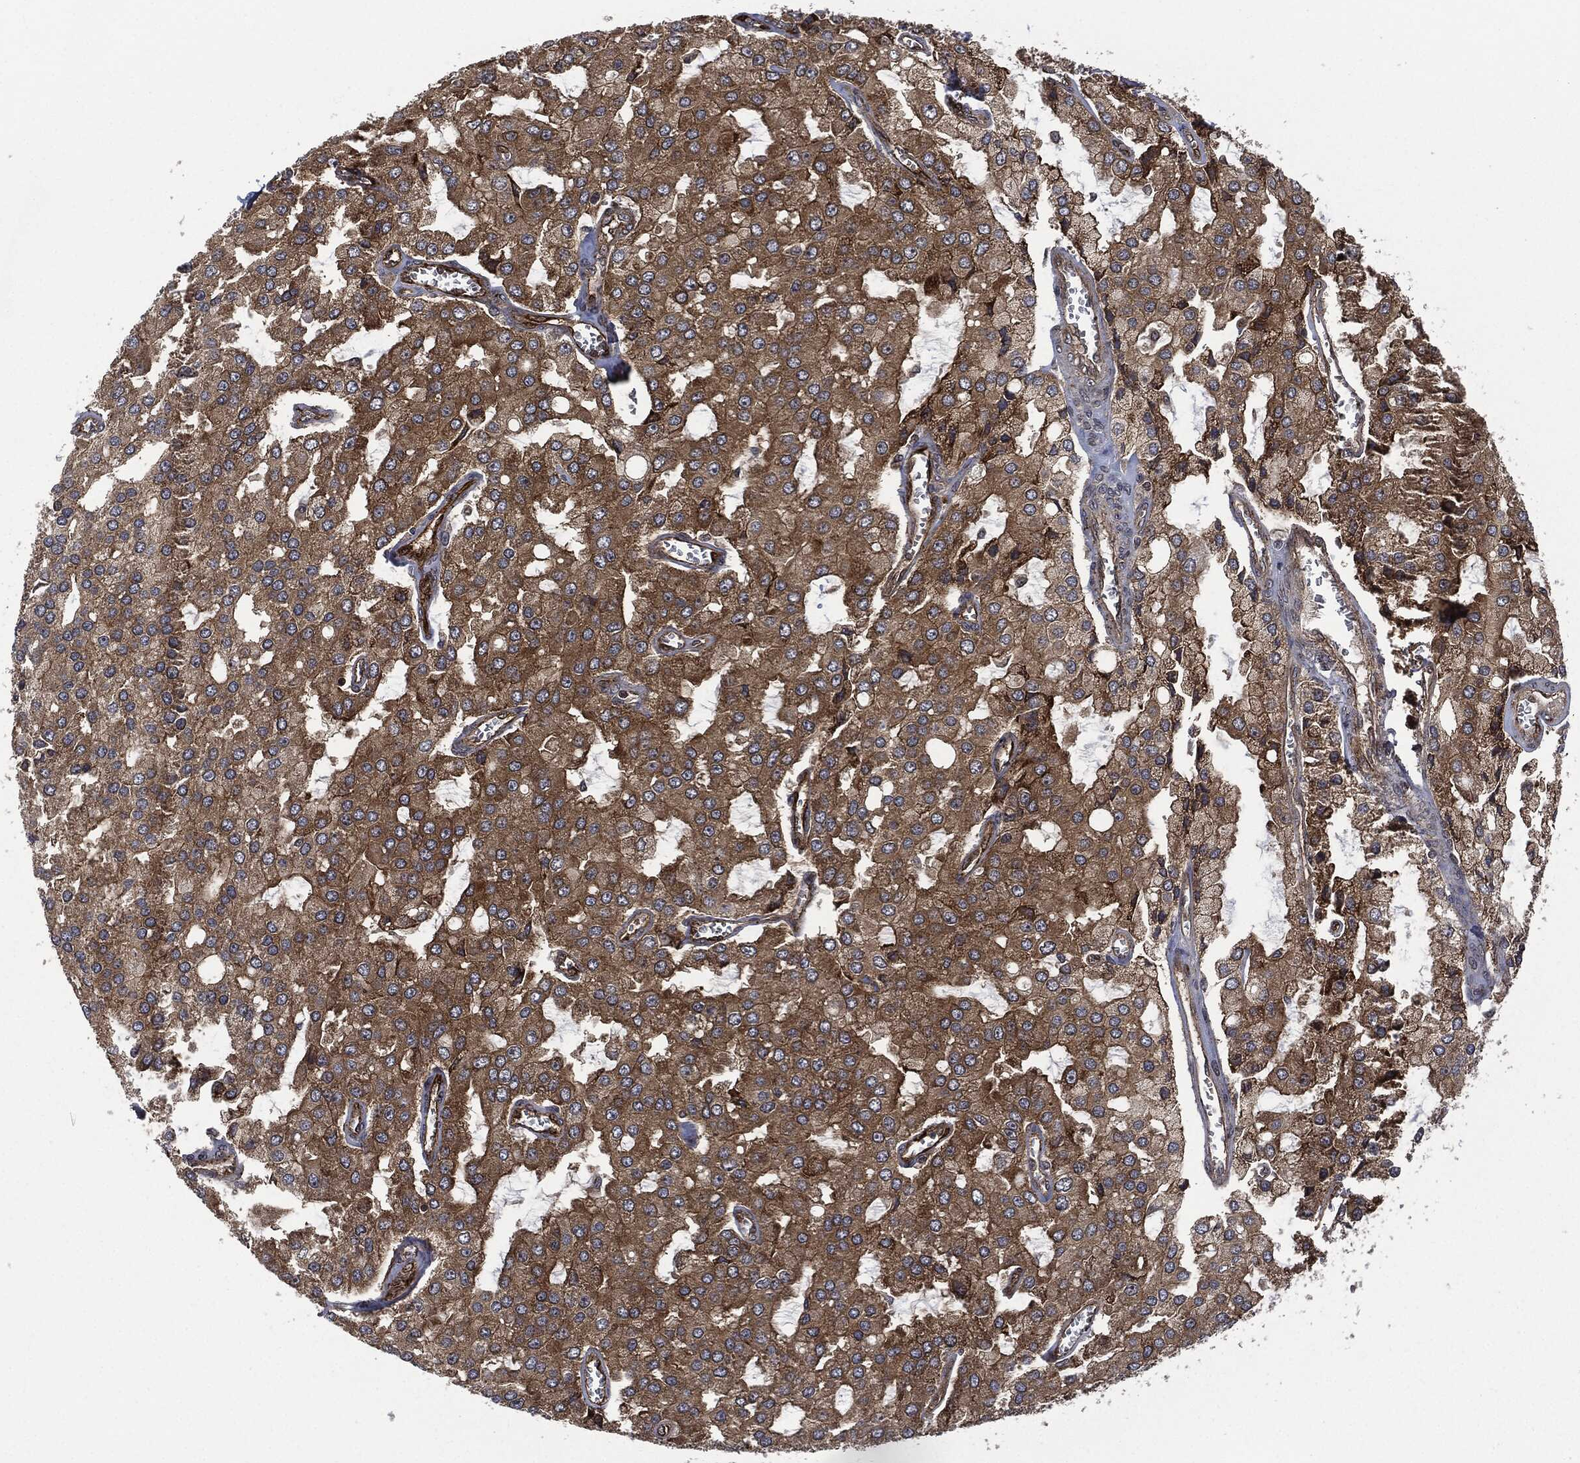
{"staining": {"intensity": "strong", "quantity": ">75%", "location": "cytoplasmic/membranous"}, "tissue": "prostate cancer", "cell_type": "Tumor cells", "image_type": "cancer", "snomed": [{"axis": "morphology", "description": "Adenocarcinoma, NOS"}, {"axis": "topography", "description": "Prostate and seminal vesicle, NOS"}, {"axis": "topography", "description": "Prostate"}], "caption": "Adenocarcinoma (prostate) was stained to show a protein in brown. There is high levels of strong cytoplasmic/membranous staining in approximately >75% of tumor cells. The staining was performed using DAB to visualize the protein expression in brown, while the nuclei were stained in blue with hematoxylin (Magnification: 20x).", "gene": "HRAS", "patient": {"sex": "male", "age": 67}}